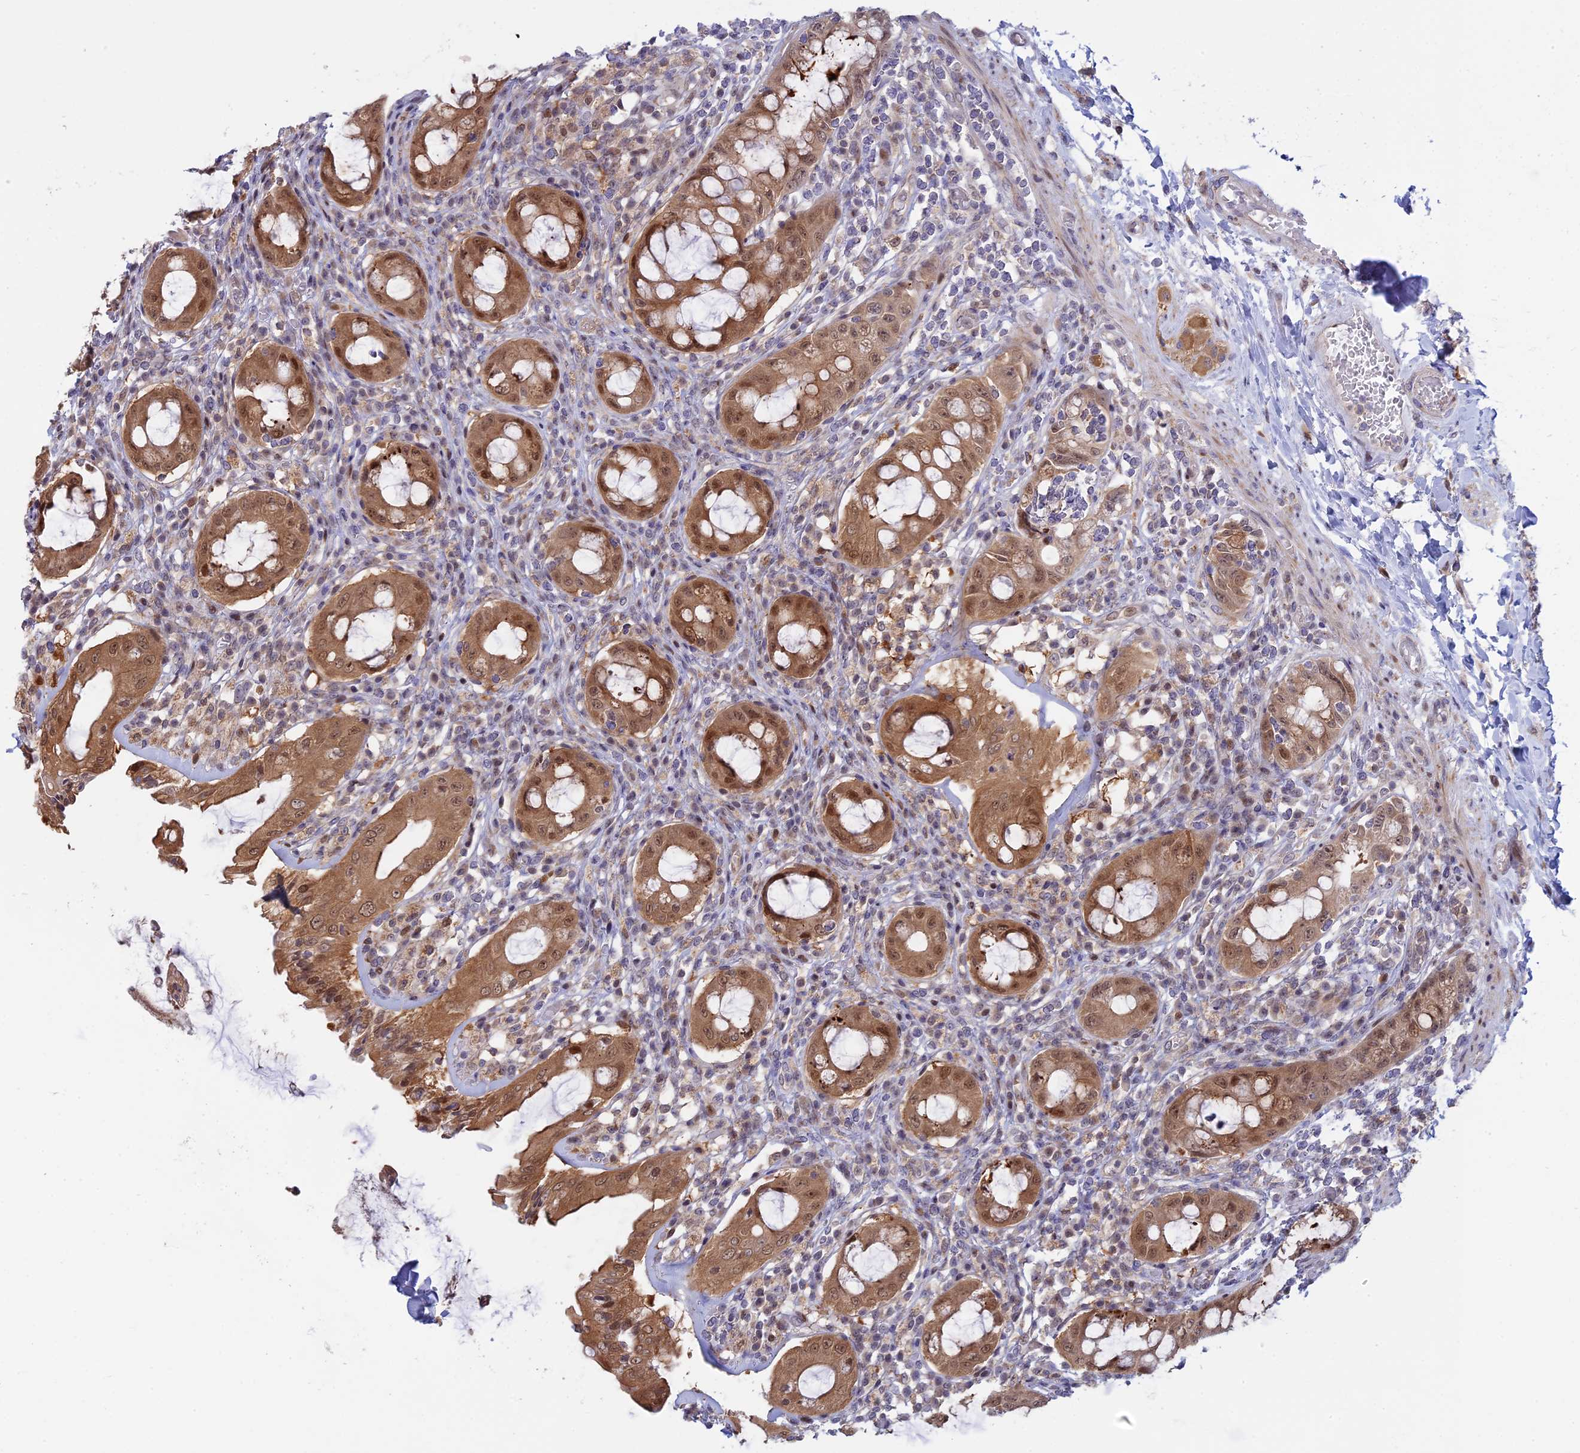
{"staining": {"intensity": "moderate", "quantity": ">75%", "location": "cytoplasmic/membranous,nuclear"}, "tissue": "rectum", "cell_type": "Glandular cells", "image_type": "normal", "snomed": [{"axis": "morphology", "description": "Normal tissue, NOS"}, {"axis": "topography", "description": "Rectum"}], "caption": "Rectum stained for a protein (brown) displays moderate cytoplasmic/membranous,nuclear positive expression in approximately >75% of glandular cells.", "gene": "GSKIP", "patient": {"sex": "female", "age": 57}}